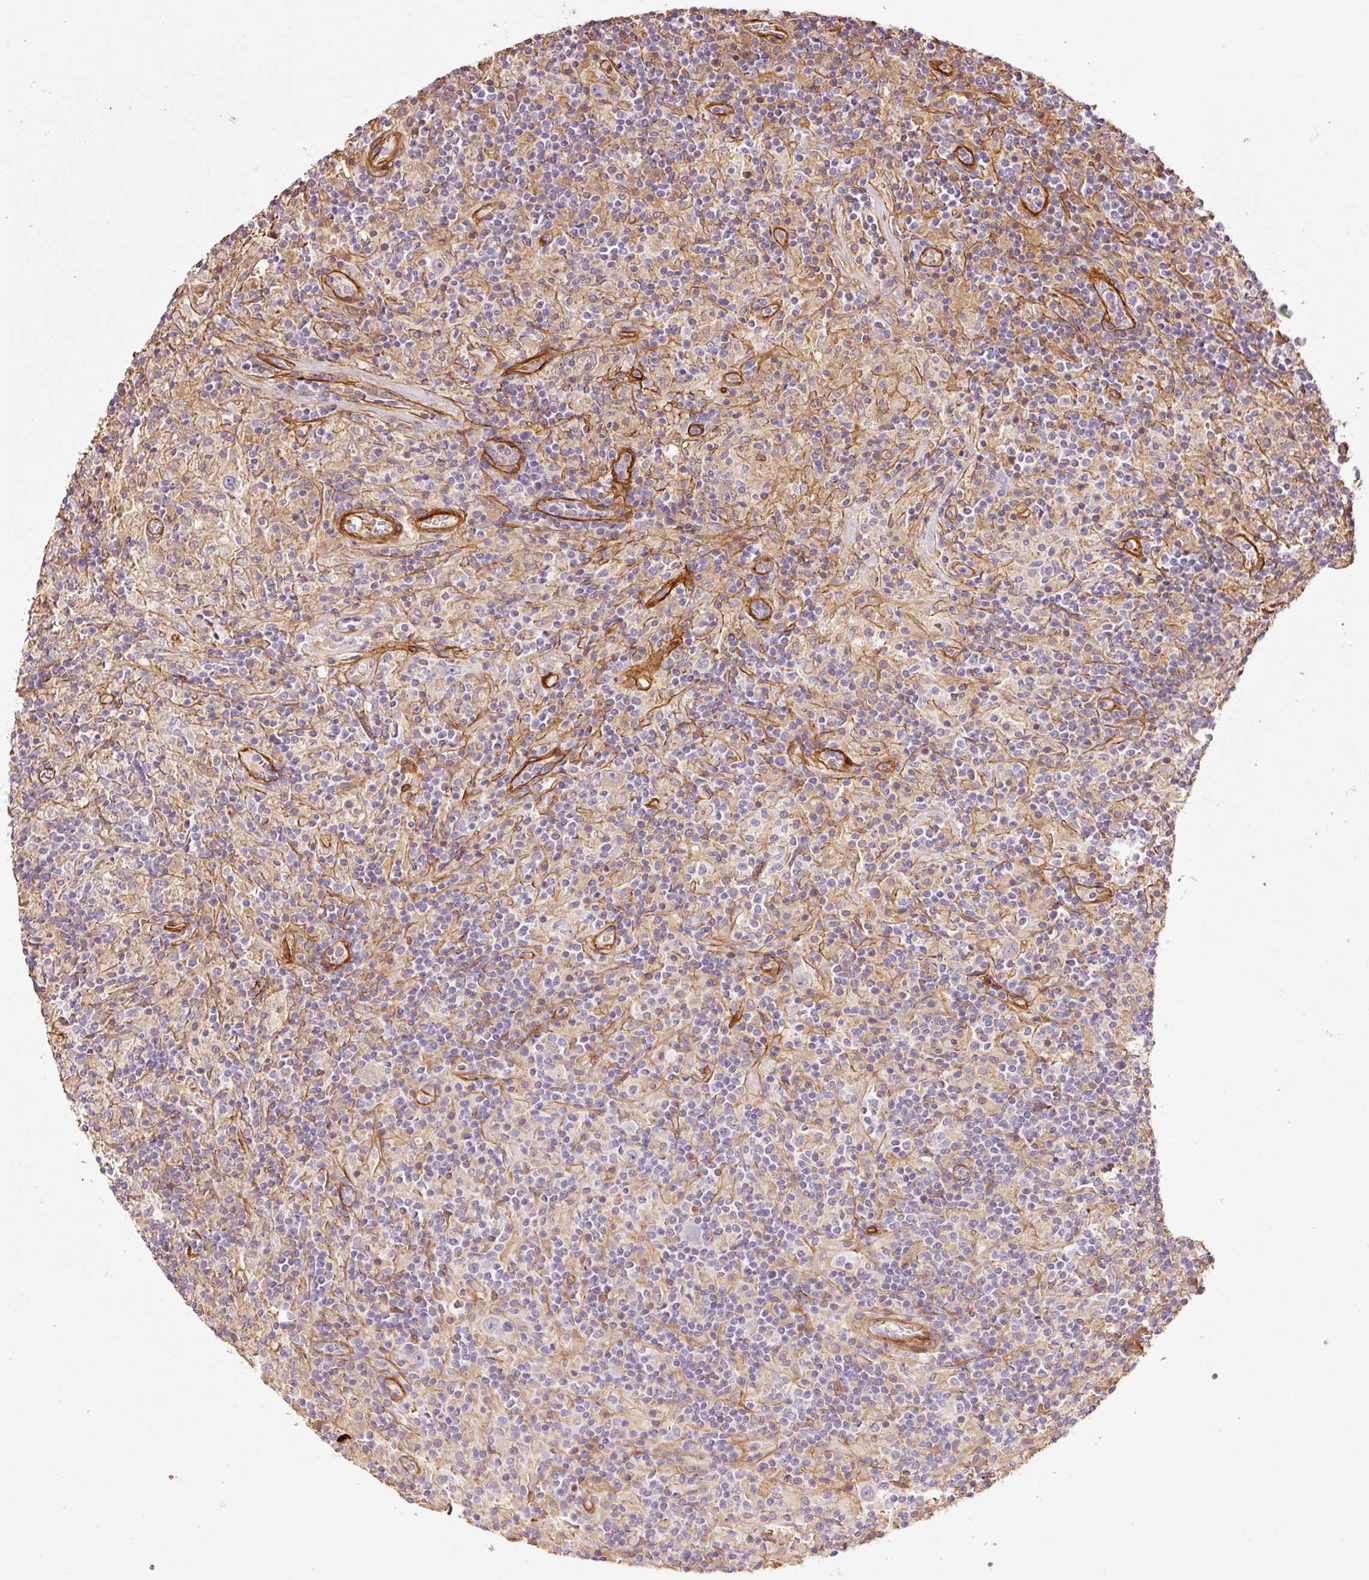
{"staining": {"intensity": "negative", "quantity": "none", "location": "none"}, "tissue": "lymphoma", "cell_type": "Tumor cells", "image_type": "cancer", "snomed": [{"axis": "morphology", "description": "Hodgkin's disease, NOS"}, {"axis": "topography", "description": "Lymph node"}], "caption": "Tumor cells are negative for brown protein staining in Hodgkin's disease. The staining is performed using DAB brown chromogen with nuclei counter-stained in using hematoxylin.", "gene": "NID2", "patient": {"sex": "male", "age": 70}}